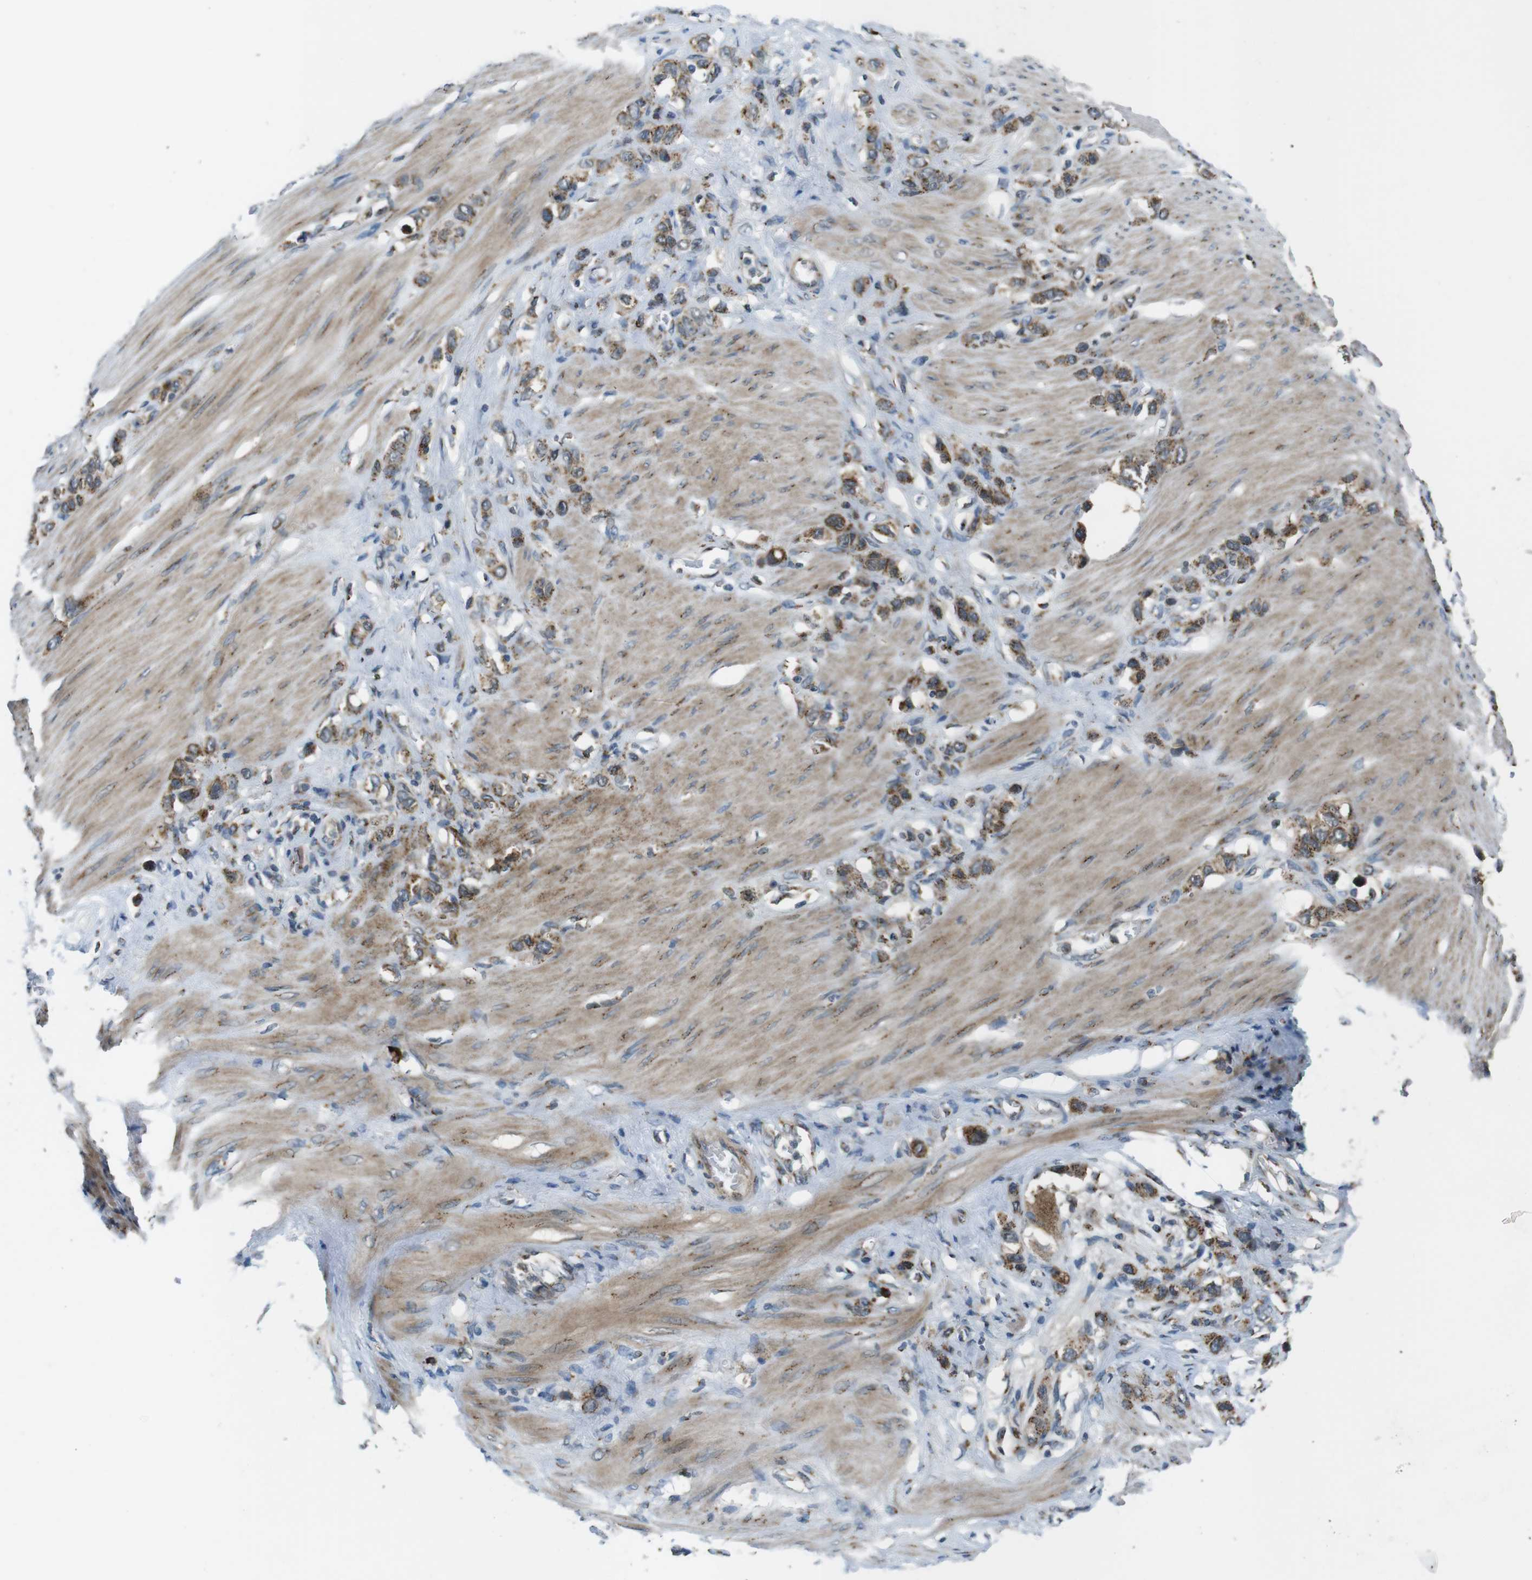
{"staining": {"intensity": "moderate", "quantity": ">75%", "location": "cytoplasmic/membranous"}, "tissue": "stomach cancer", "cell_type": "Tumor cells", "image_type": "cancer", "snomed": [{"axis": "morphology", "description": "Adenocarcinoma, NOS"}, {"axis": "morphology", "description": "Adenocarcinoma, High grade"}, {"axis": "topography", "description": "Stomach, upper"}, {"axis": "topography", "description": "Stomach, lower"}], "caption": "A high-resolution histopathology image shows immunohistochemistry staining of stomach cancer, which reveals moderate cytoplasmic/membranous expression in about >75% of tumor cells. (Brightfield microscopy of DAB IHC at high magnification).", "gene": "ZFPL1", "patient": {"sex": "female", "age": 65}}